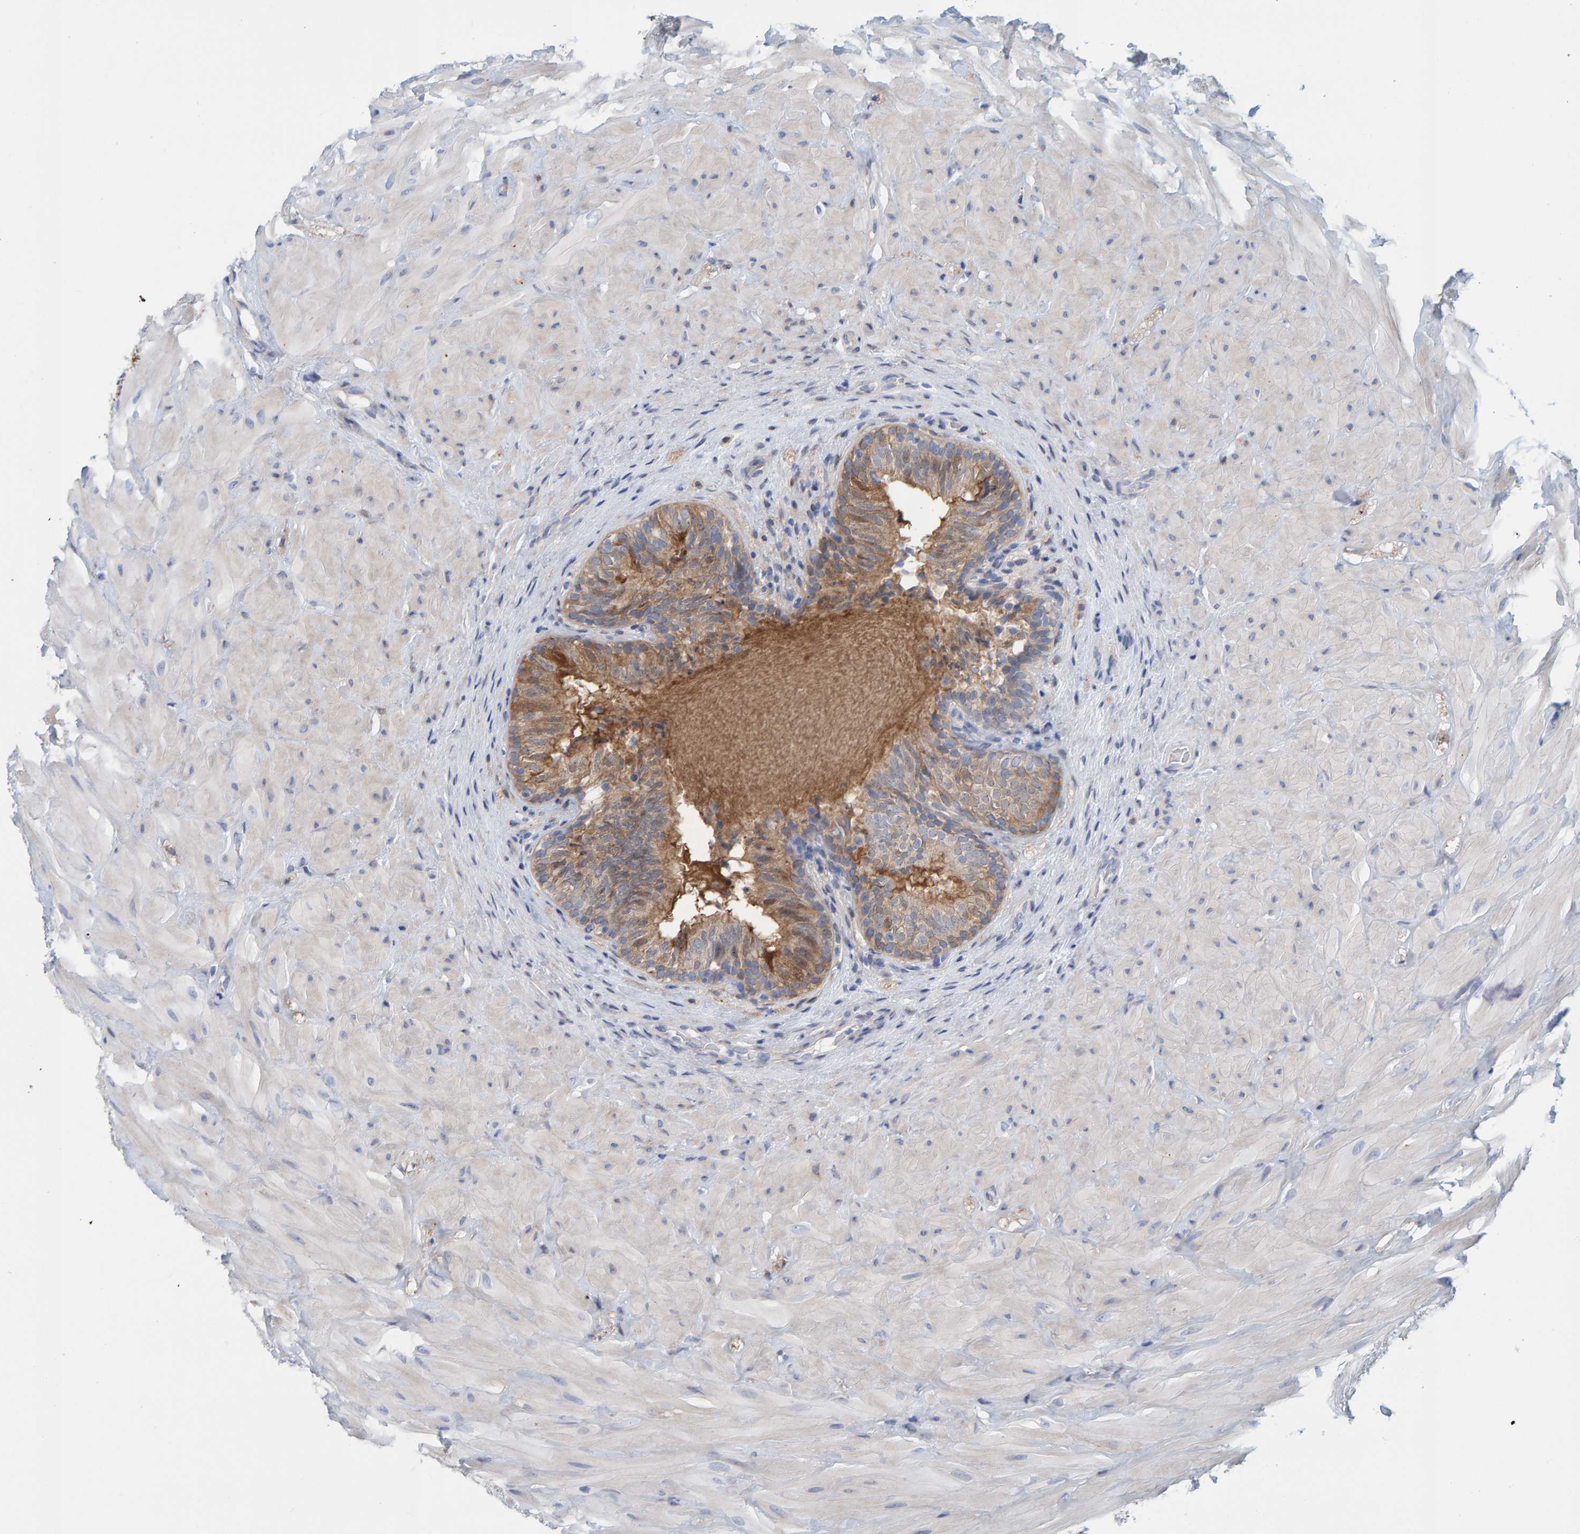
{"staining": {"intensity": "moderate", "quantity": ">75%", "location": "cytoplasmic/membranous"}, "tissue": "epididymis", "cell_type": "Glandular cells", "image_type": "normal", "snomed": [{"axis": "morphology", "description": "Normal tissue, NOS"}, {"axis": "topography", "description": "Soft tissue"}, {"axis": "topography", "description": "Epididymis"}], "caption": "Normal epididymis exhibits moderate cytoplasmic/membranous expression in about >75% of glandular cells.", "gene": "KLHL11", "patient": {"sex": "male", "age": 26}}